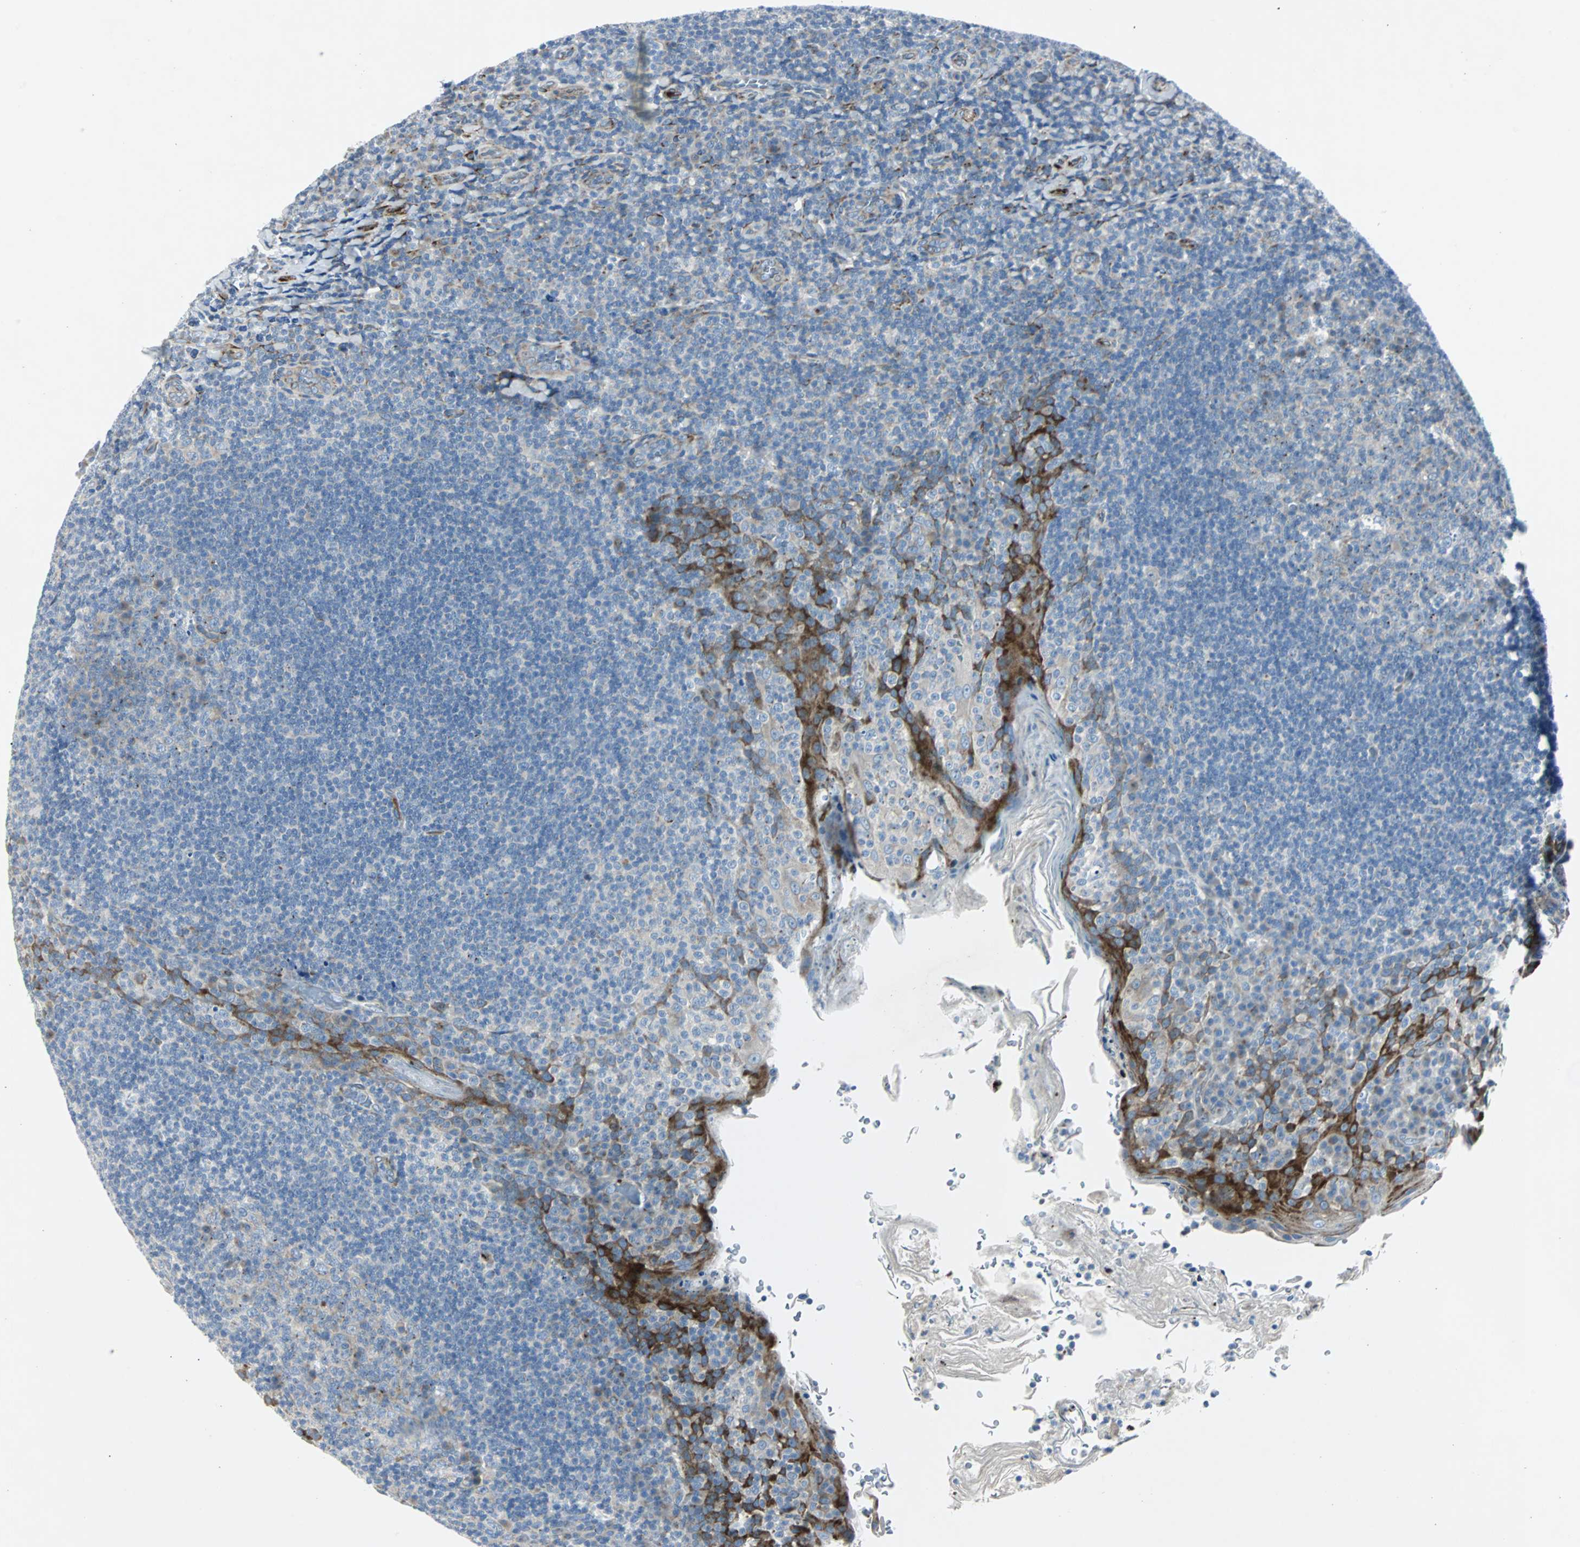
{"staining": {"intensity": "moderate", "quantity": "25%-75%", "location": "nuclear"}, "tissue": "tonsil", "cell_type": "Germinal center cells", "image_type": "normal", "snomed": [{"axis": "morphology", "description": "Normal tissue, NOS"}, {"axis": "topography", "description": "Tonsil"}], "caption": "Tonsil stained with a brown dye demonstrates moderate nuclear positive expression in approximately 25%-75% of germinal center cells.", "gene": "BBC3", "patient": {"sex": "male", "age": 17}}